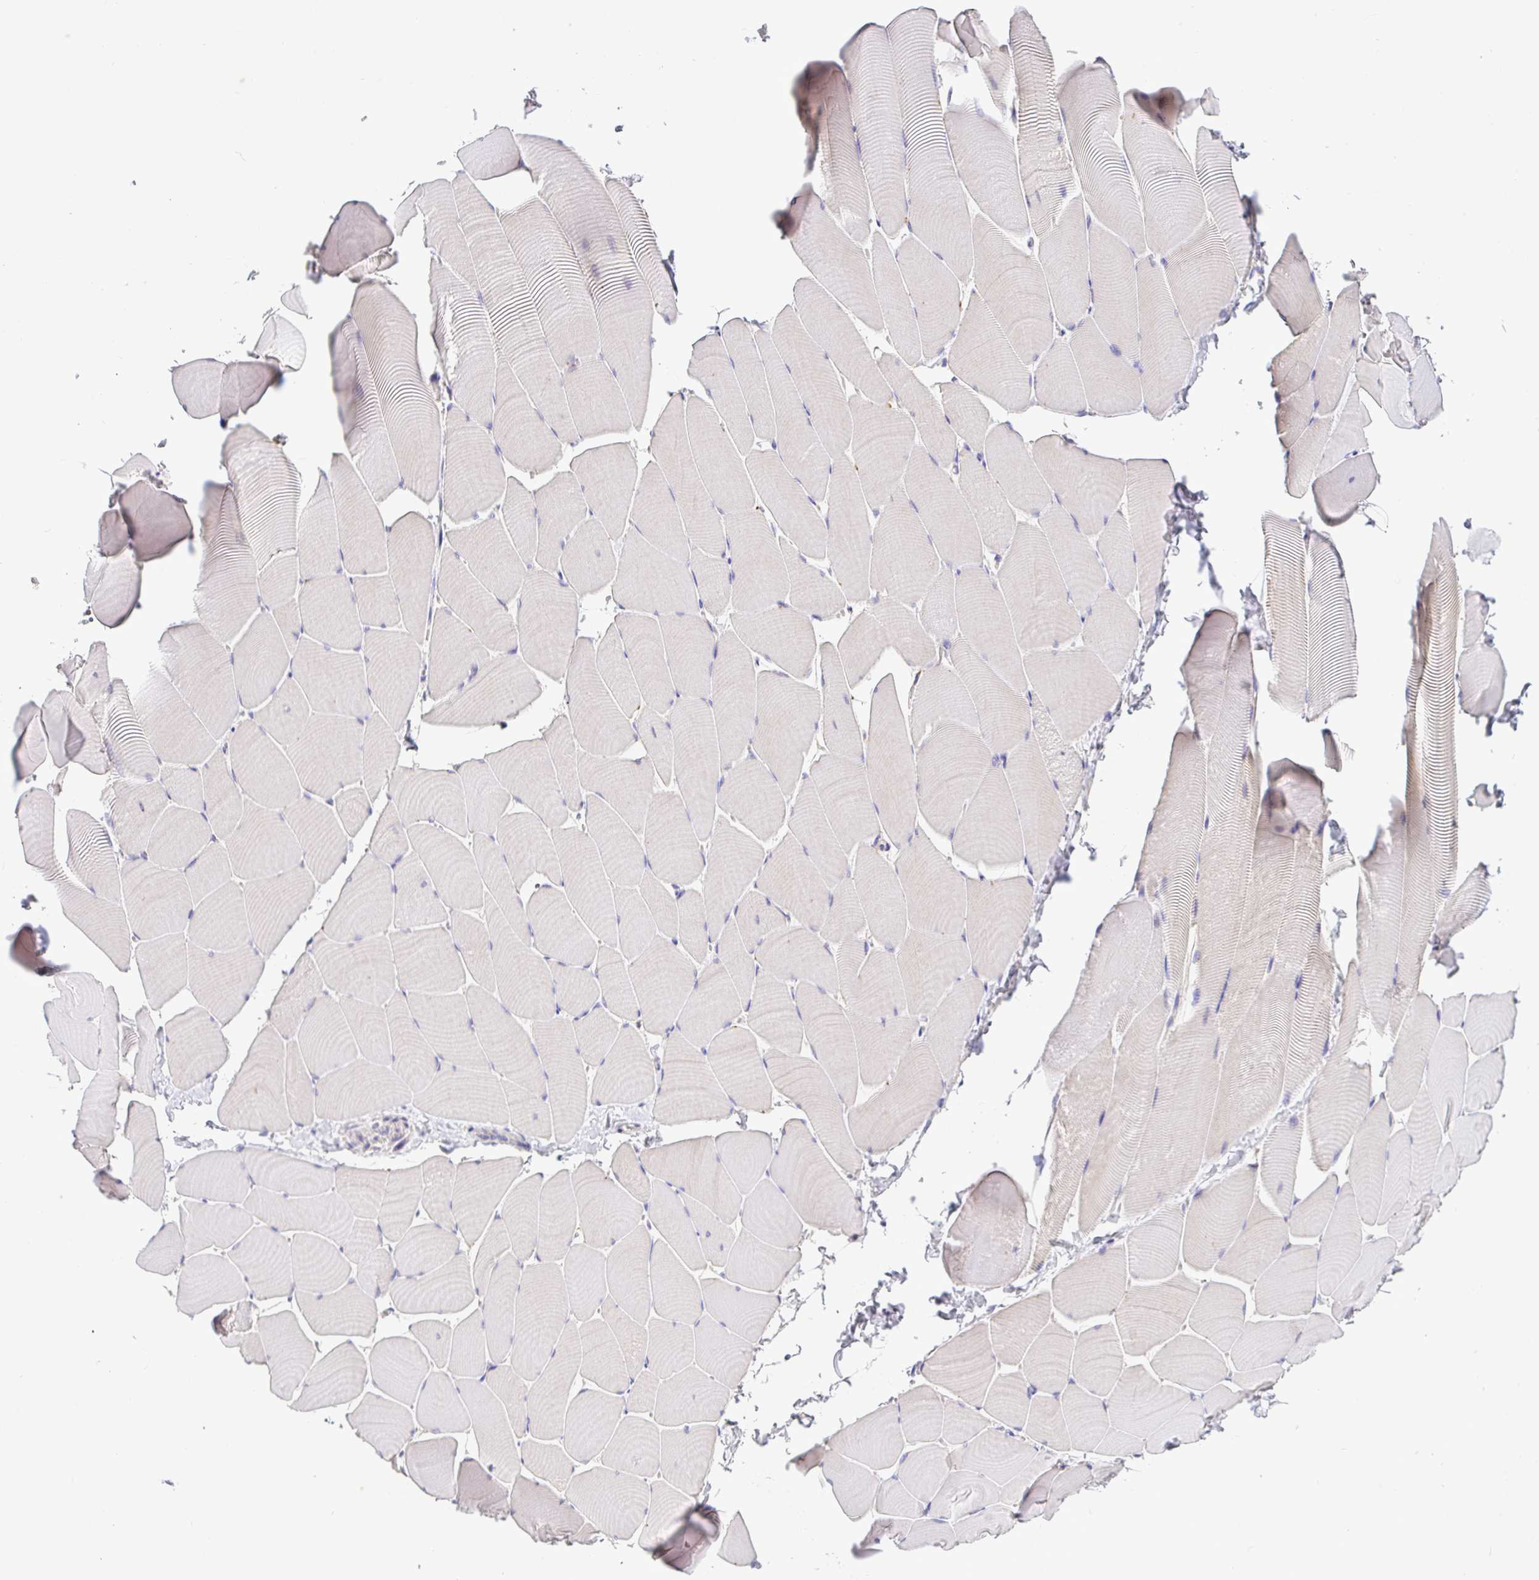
{"staining": {"intensity": "weak", "quantity": "<25%", "location": "cytoplasmic/membranous"}, "tissue": "skeletal muscle", "cell_type": "Myocytes", "image_type": "normal", "snomed": [{"axis": "morphology", "description": "Normal tissue, NOS"}, {"axis": "topography", "description": "Skeletal muscle"}], "caption": "Myocytes are negative for protein expression in benign human skeletal muscle. The staining was performed using DAB (3,3'-diaminobenzidine) to visualize the protein expression in brown, while the nuclei were stained in blue with hematoxylin (Magnification: 20x).", "gene": "EPN3", "patient": {"sex": "male", "age": 25}}